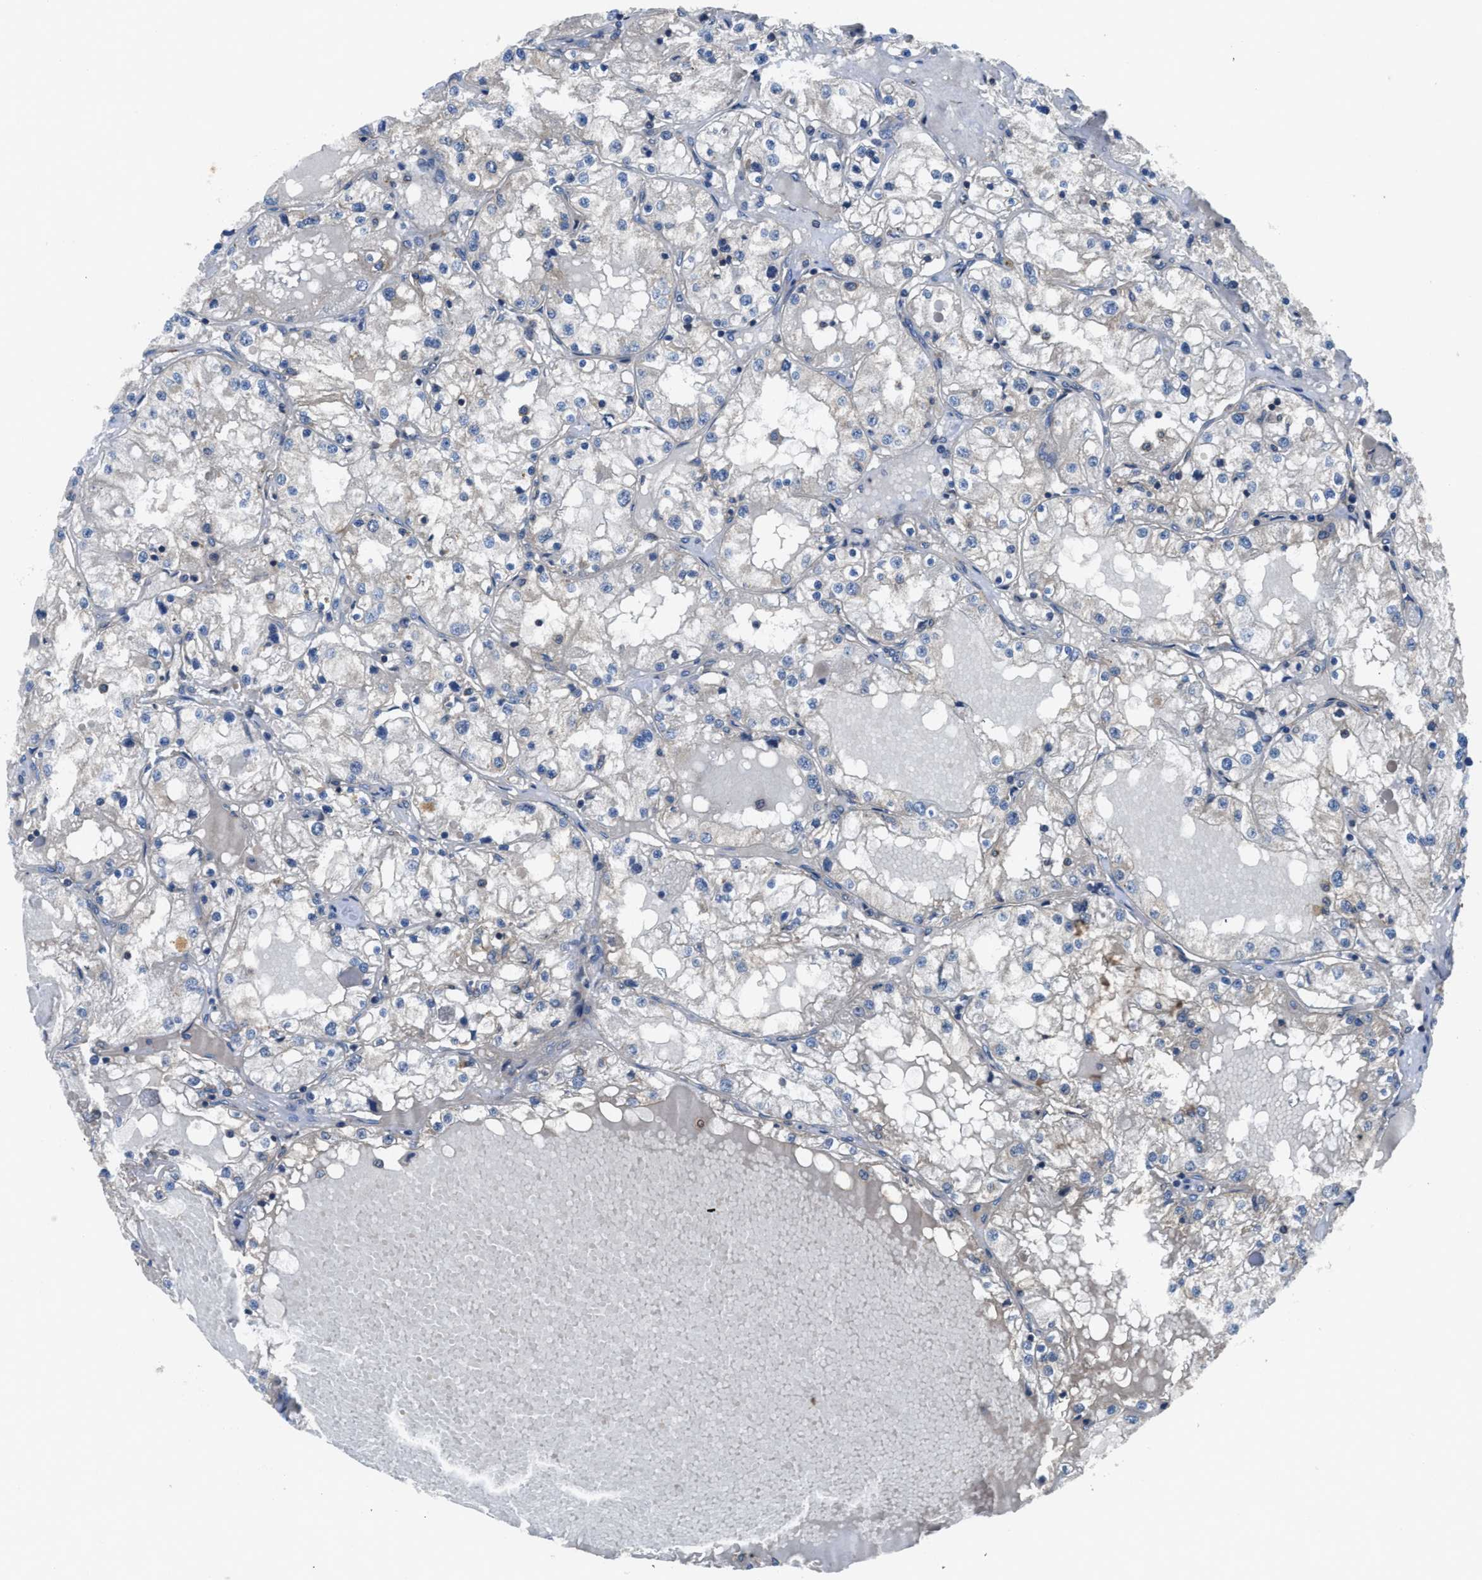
{"staining": {"intensity": "negative", "quantity": "none", "location": "none"}, "tissue": "renal cancer", "cell_type": "Tumor cells", "image_type": "cancer", "snomed": [{"axis": "morphology", "description": "Adenocarcinoma, NOS"}, {"axis": "topography", "description": "Kidney"}], "caption": "A high-resolution histopathology image shows immunohistochemistry (IHC) staining of renal cancer (adenocarcinoma), which reveals no significant staining in tumor cells.", "gene": "PANX1", "patient": {"sex": "male", "age": 68}}